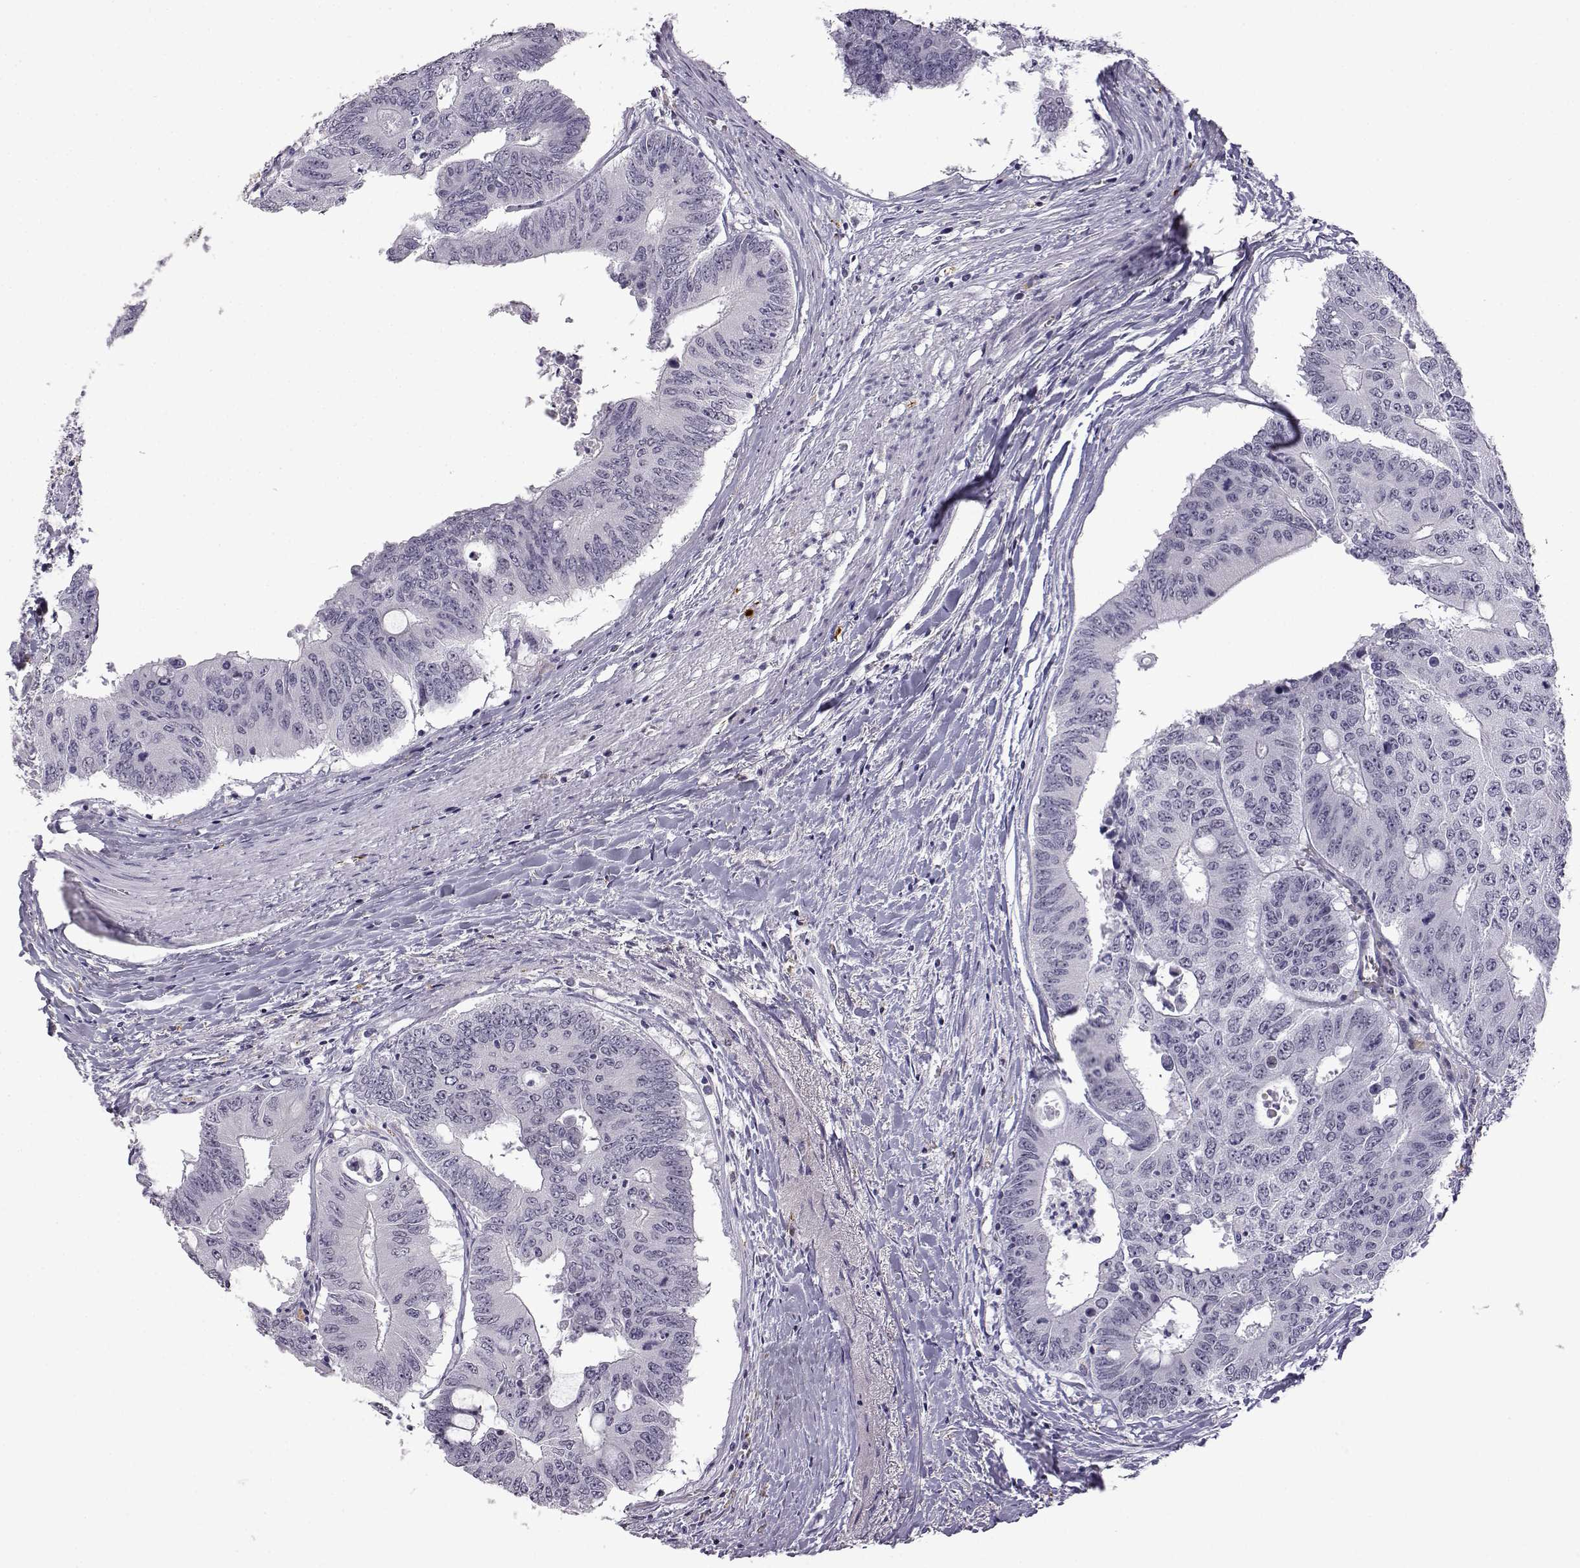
{"staining": {"intensity": "negative", "quantity": "none", "location": "none"}, "tissue": "colorectal cancer", "cell_type": "Tumor cells", "image_type": "cancer", "snomed": [{"axis": "morphology", "description": "Adenocarcinoma, NOS"}, {"axis": "topography", "description": "Rectum"}], "caption": "Immunohistochemistry (IHC) histopathology image of neoplastic tissue: colorectal cancer (adenocarcinoma) stained with DAB (3,3'-diaminobenzidine) exhibits no significant protein expression in tumor cells.", "gene": "VGF", "patient": {"sex": "male", "age": 59}}